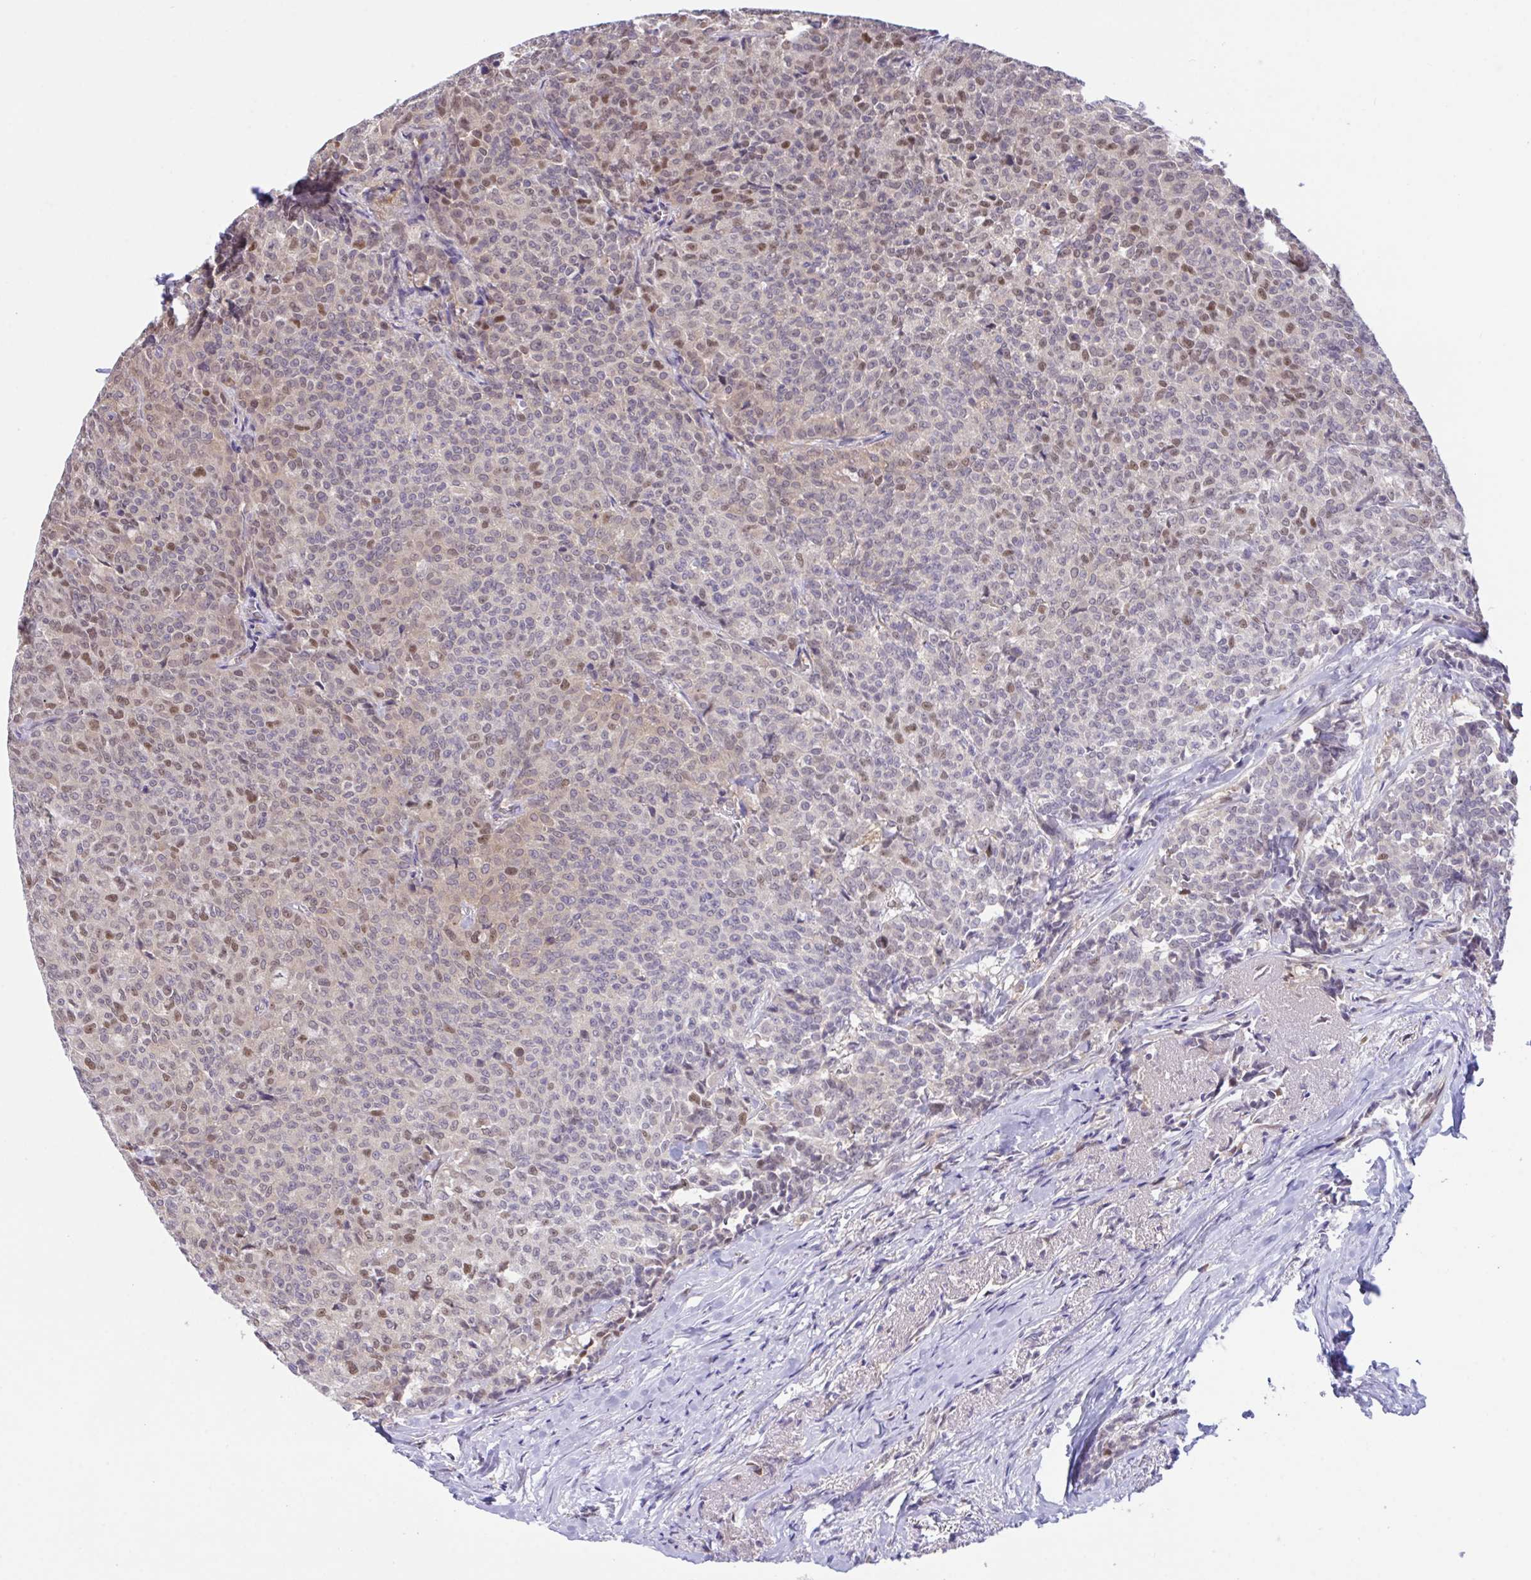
{"staining": {"intensity": "moderate", "quantity": "<25%", "location": "nuclear"}, "tissue": "breast cancer", "cell_type": "Tumor cells", "image_type": "cancer", "snomed": [{"axis": "morphology", "description": "Duct carcinoma"}, {"axis": "topography", "description": "Breast"}], "caption": "The micrograph demonstrates immunohistochemical staining of invasive ductal carcinoma (breast). There is moderate nuclear staining is appreciated in about <25% of tumor cells.", "gene": "ZNF444", "patient": {"sex": "female", "age": 91}}